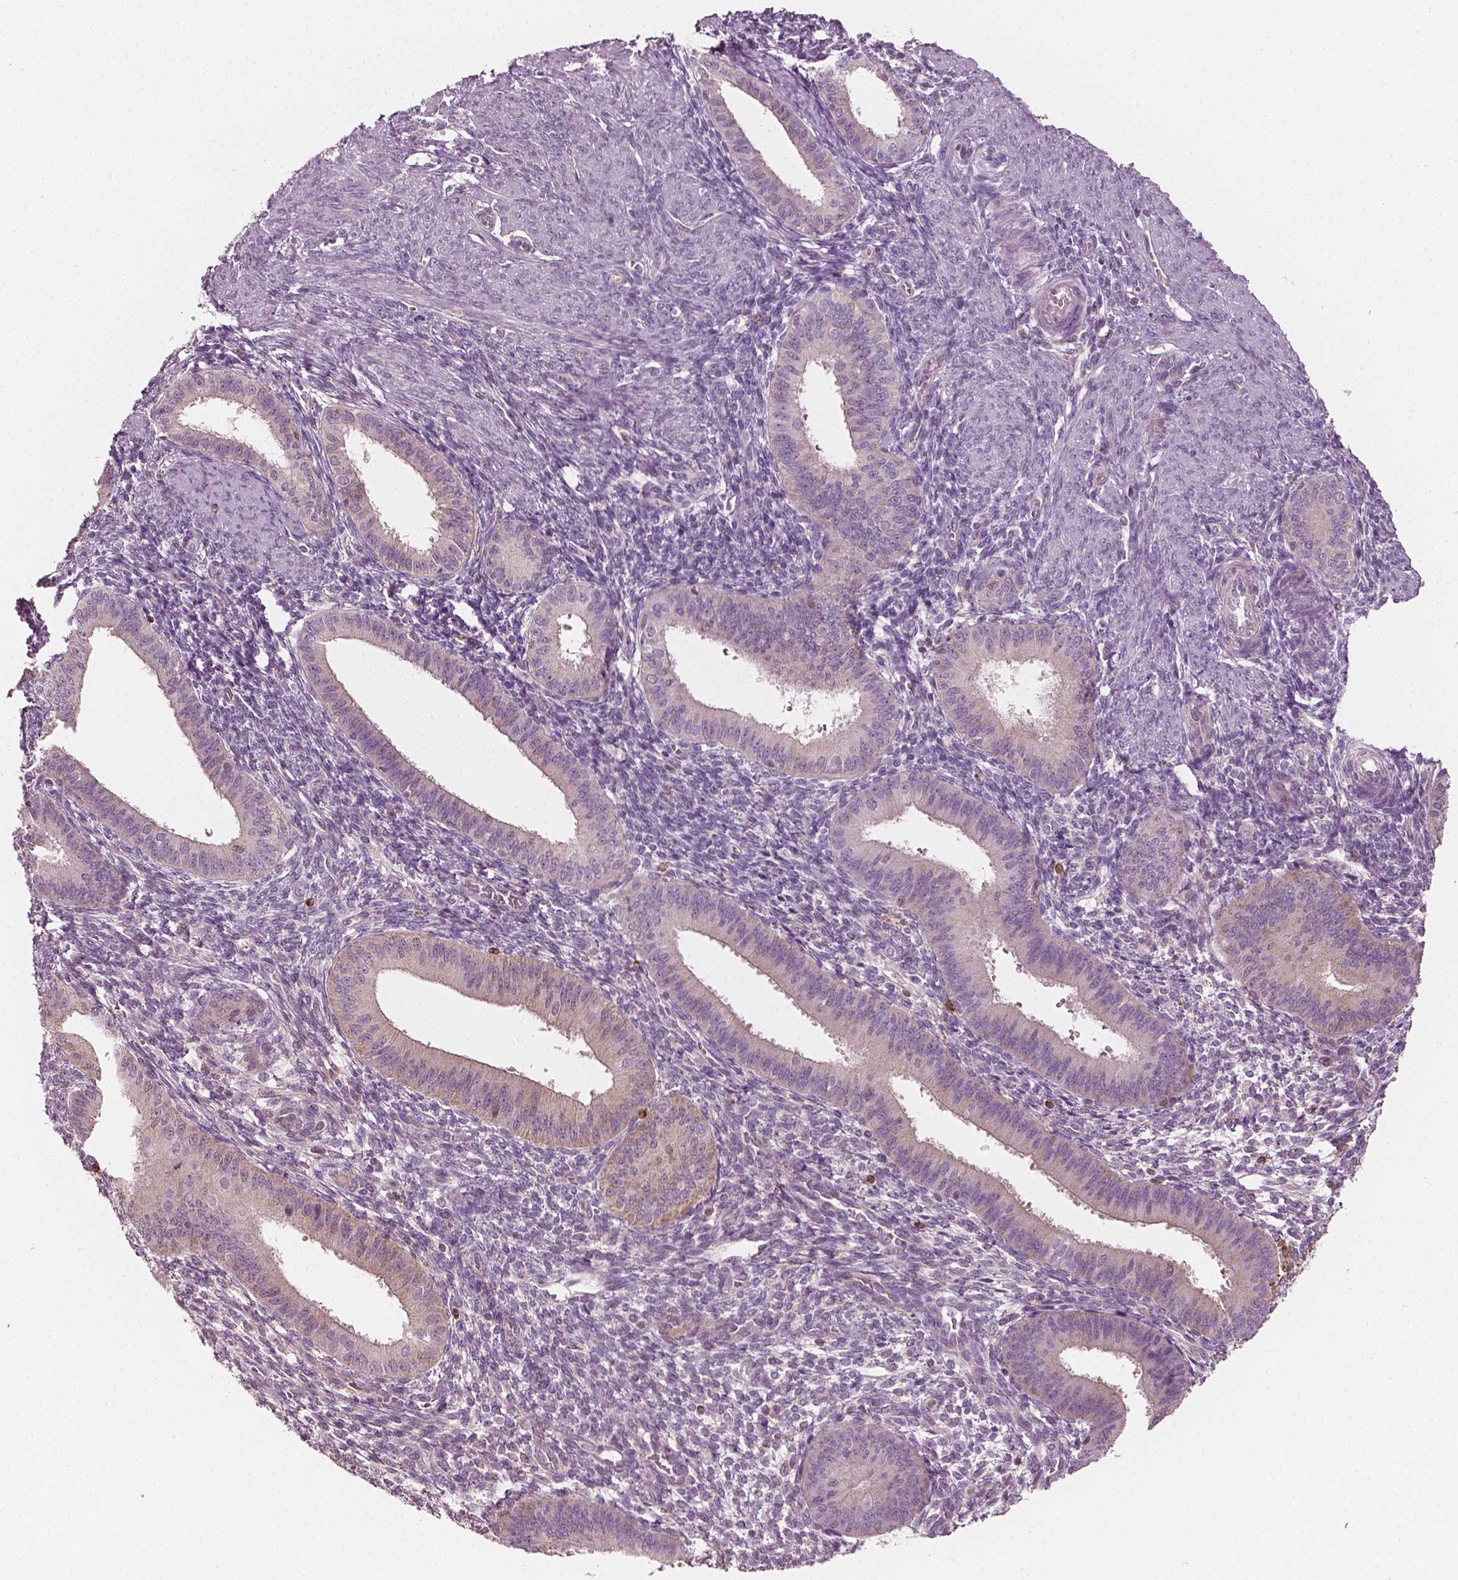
{"staining": {"intensity": "negative", "quantity": "none", "location": "none"}, "tissue": "endometrium", "cell_type": "Cells in endometrial stroma", "image_type": "normal", "snomed": [{"axis": "morphology", "description": "Normal tissue, NOS"}, {"axis": "topography", "description": "Endometrium"}], "caption": "DAB (3,3'-diaminobenzidine) immunohistochemical staining of normal endometrium shows no significant positivity in cells in endometrial stroma. The staining was performed using DAB (3,3'-diaminobenzidine) to visualize the protein expression in brown, while the nuclei were stained in blue with hematoxylin (Magnification: 20x).", "gene": "MCL1", "patient": {"sex": "female", "age": 39}}